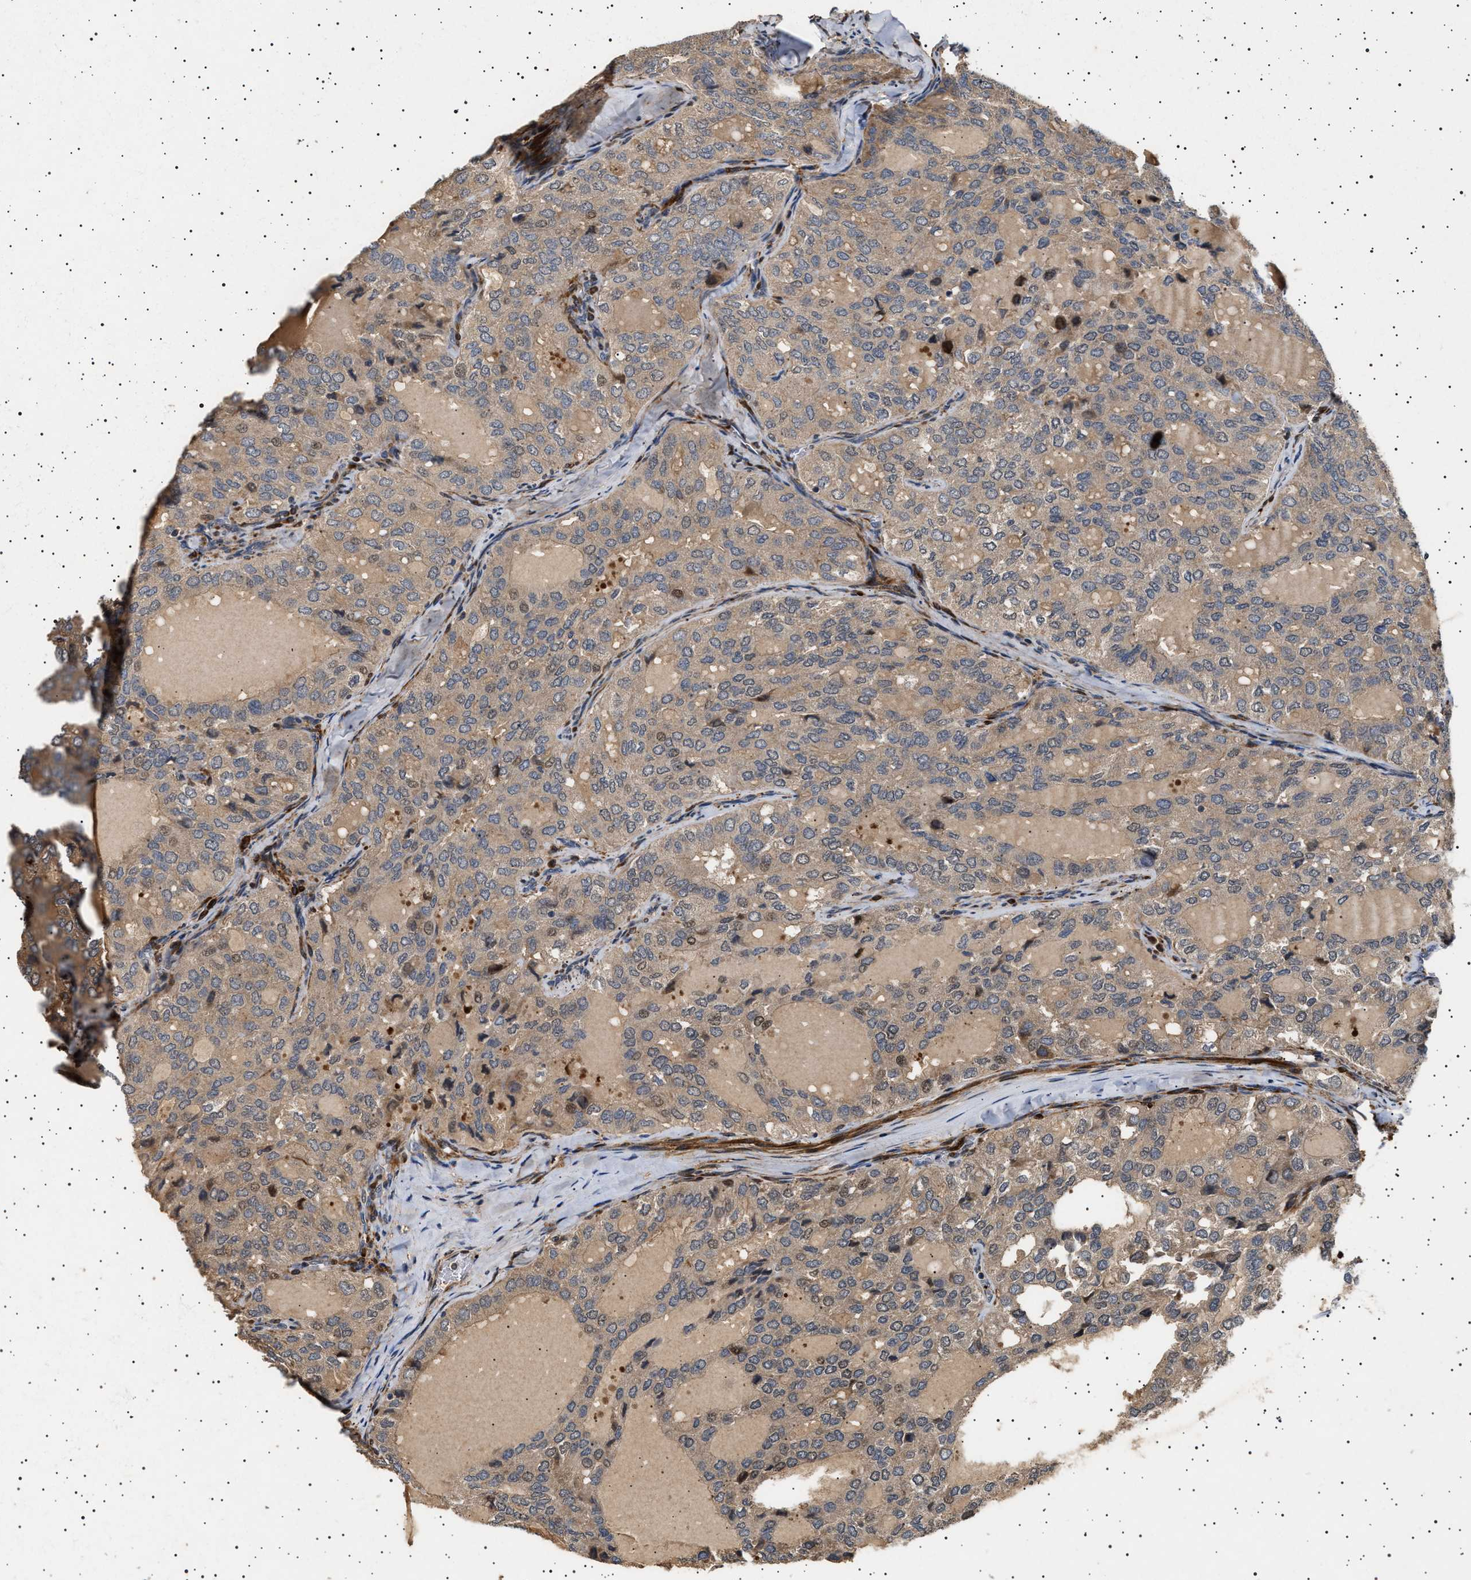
{"staining": {"intensity": "weak", "quantity": ">75%", "location": "cytoplasmic/membranous"}, "tissue": "thyroid cancer", "cell_type": "Tumor cells", "image_type": "cancer", "snomed": [{"axis": "morphology", "description": "Follicular adenoma carcinoma, NOS"}, {"axis": "topography", "description": "Thyroid gland"}], "caption": "Immunohistochemistry (IHC) histopathology image of thyroid follicular adenoma carcinoma stained for a protein (brown), which shows low levels of weak cytoplasmic/membranous expression in about >75% of tumor cells.", "gene": "GUCY1B1", "patient": {"sex": "male", "age": 75}}